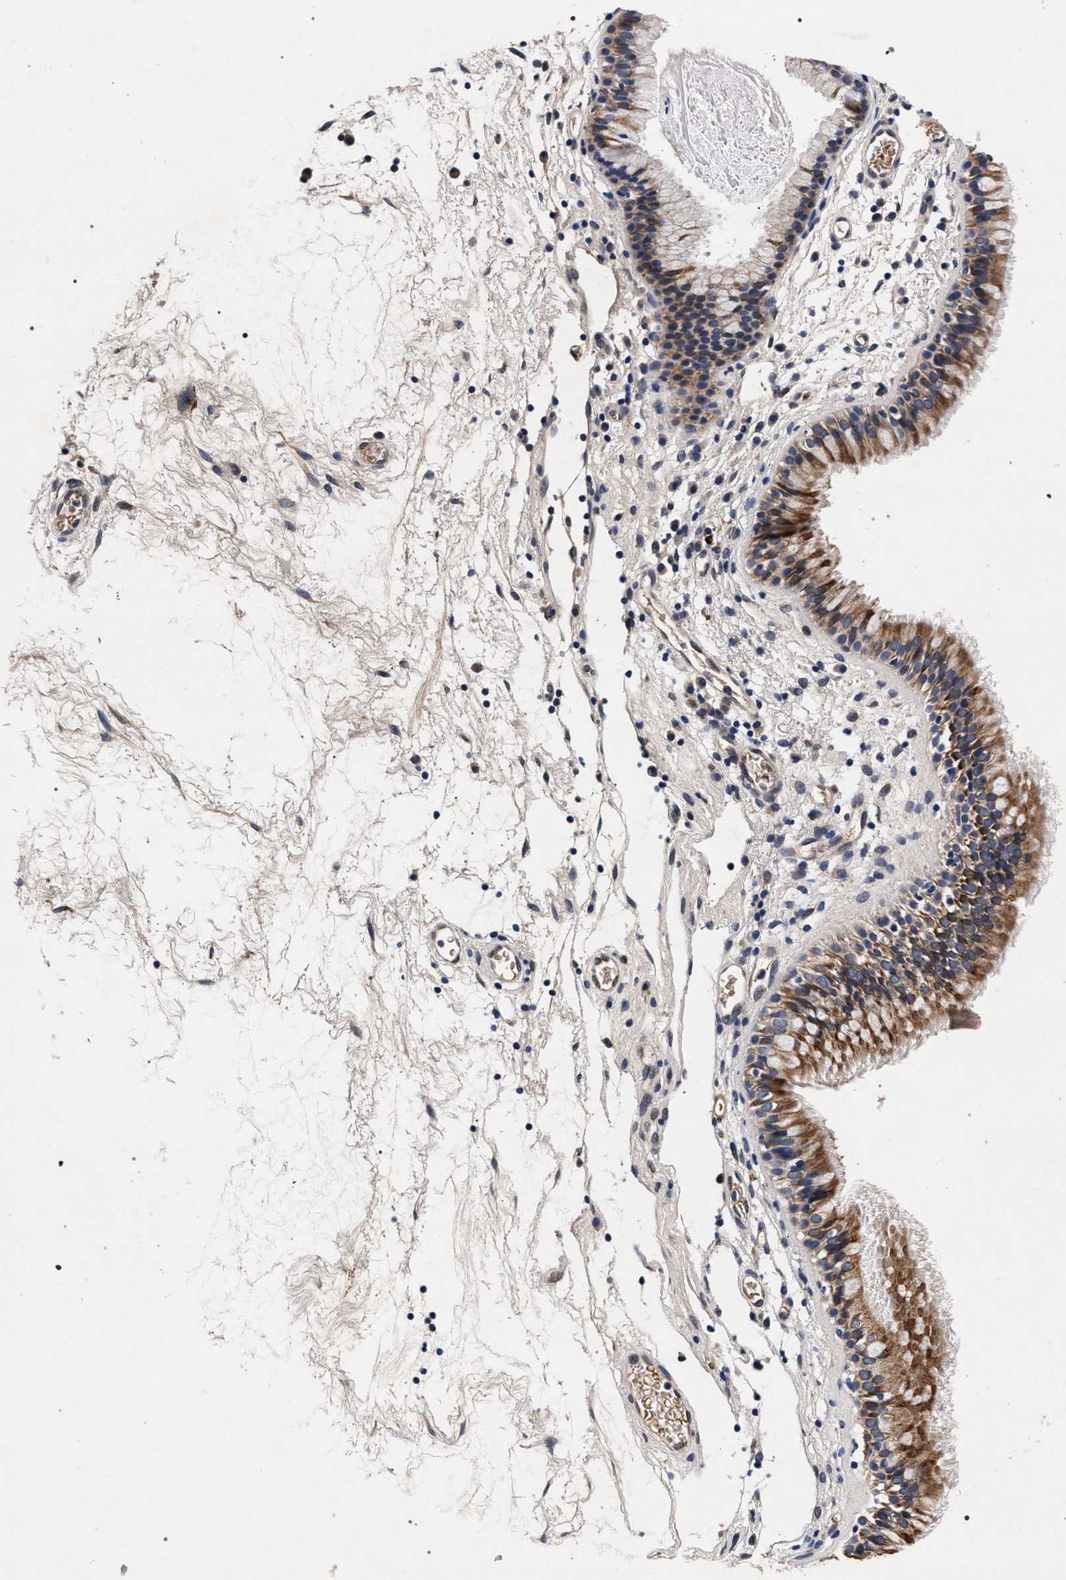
{"staining": {"intensity": "moderate", "quantity": ">75%", "location": "cytoplasmic/membranous"}, "tissue": "nasopharynx", "cell_type": "Respiratory epithelial cells", "image_type": "normal", "snomed": [{"axis": "morphology", "description": "Normal tissue, NOS"}, {"axis": "morphology", "description": "Inflammation, NOS"}, {"axis": "topography", "description": "Nasopharynx"}], "caption": "Immunohistochemical staining of benign human nasopharynx exhibits moderate cytoplasmic/membranous protein positivity in about >75% of respiratory epithelial cells. The staining is performed using DAB brown chromogen to label protein expression. The nuclei are counter-stained blue using hematoxylin.", "gene": "NEK7", "patient": {"sex": "male", "age": 48}}